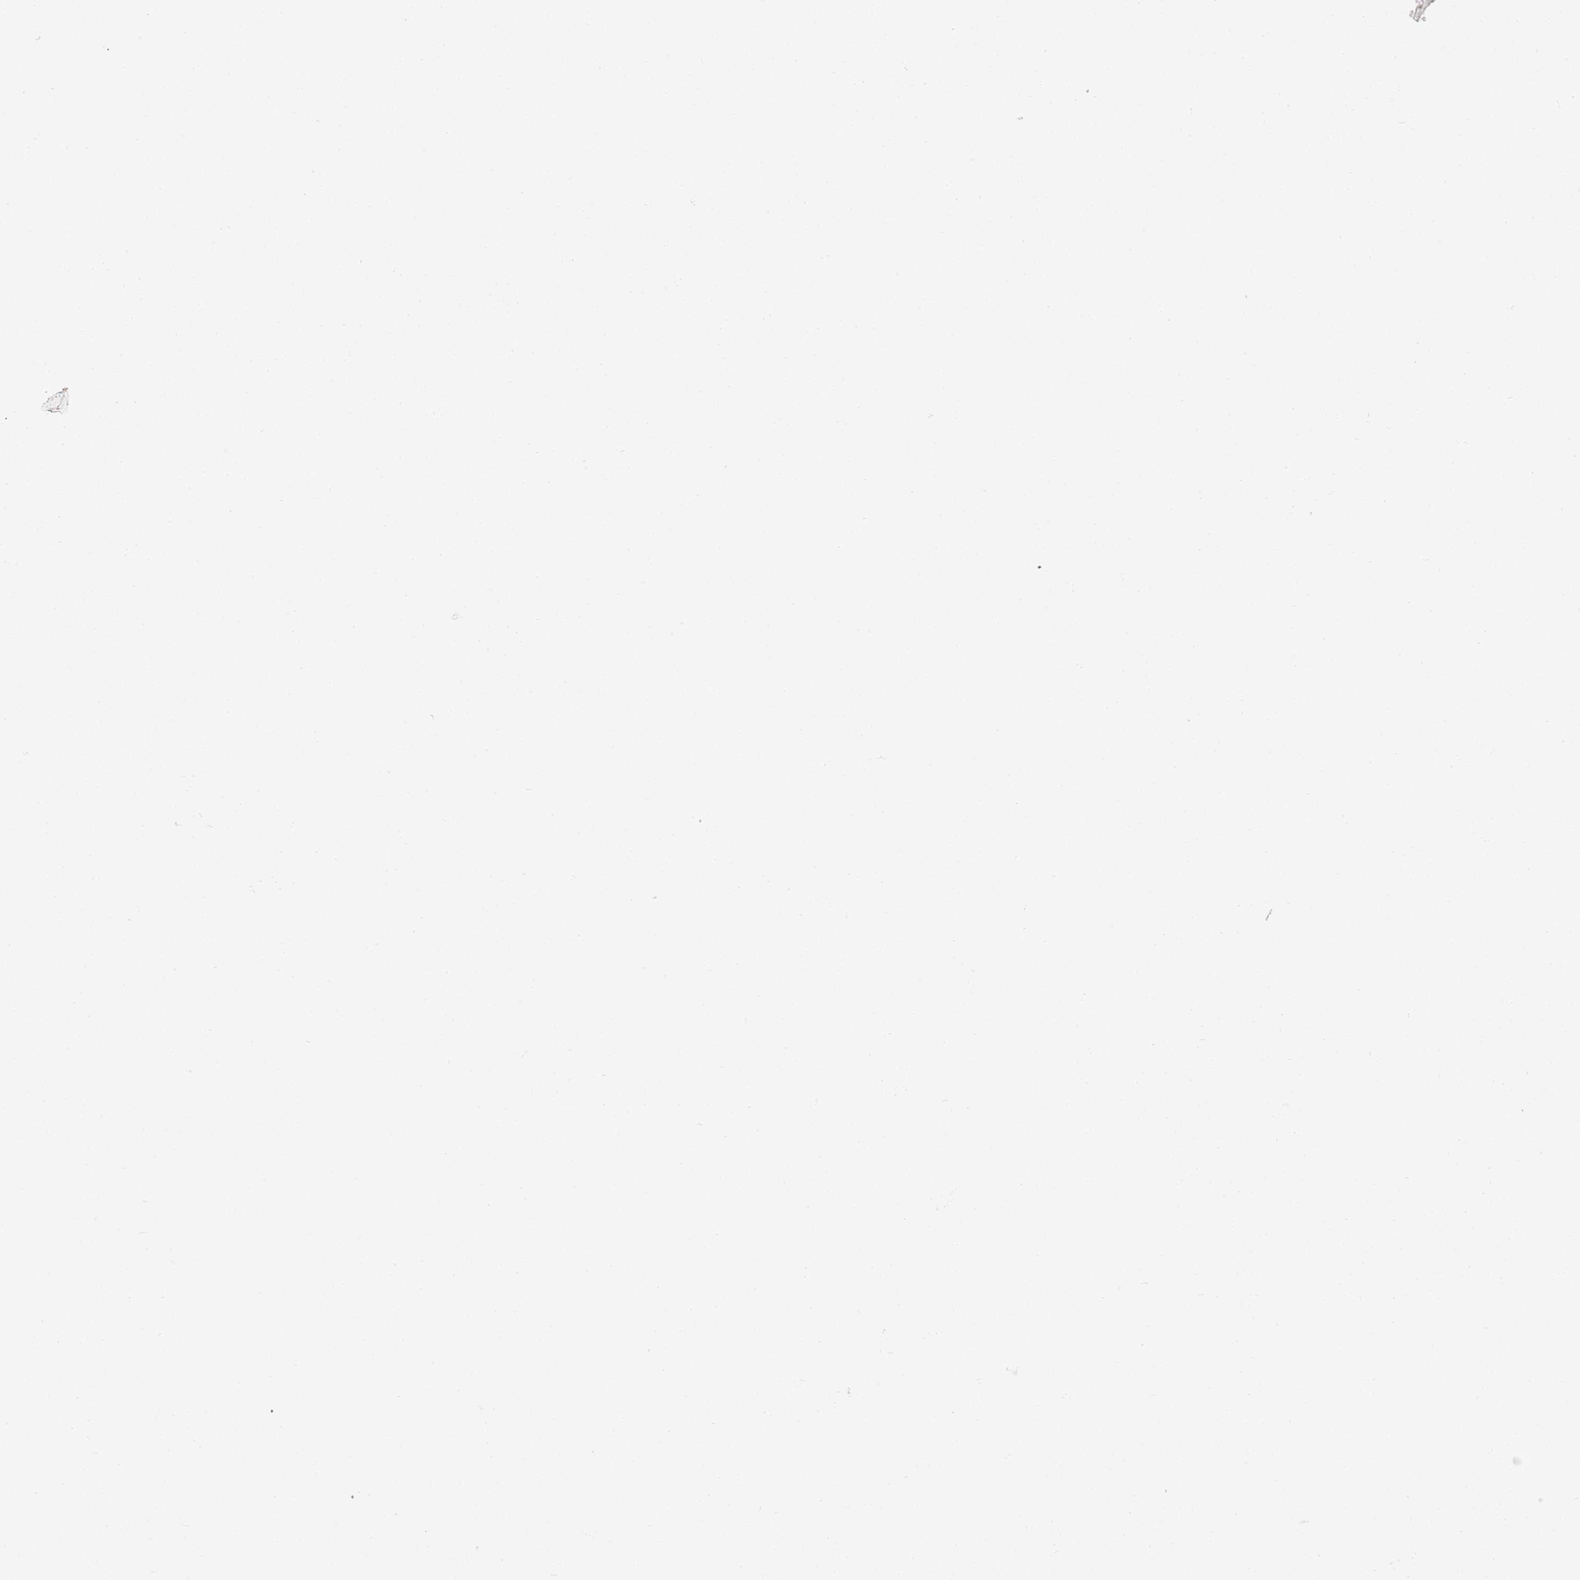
{"staining": {"intensity": "moderate", "quantity": "<25%", "location": "cytoplasmic/membranous"}, "tissue": "oral mucosa", "cell_type": "Squamous epithelial cells", "image_type": "normal", "snomed": [{"axis": "morphology", "description": "Normal tissue, NOS"}, {"axis": "topography", "description": "Skeletal muscle"}, {"axis": "topography", "description": "Oral tissue"}, {"axis": "topography", "description": "Salivary gland"}, {"axis": "topography", "description": "Peripheral nerve tissue"}], "caption": "Immunohistochemistry photomicrograph of unremarkable oral mucosa: oral mucosa stained using immunohistochemistry demonstrates low levels of moderate protein expression localized specifically in the cytoplasmic/membranous of squamous epithelial cells, appearing as a cytoplasmic/membranous brown color.", "gene": "ENSG00000198211", "patient": {"sex": "male", "age": 54}}